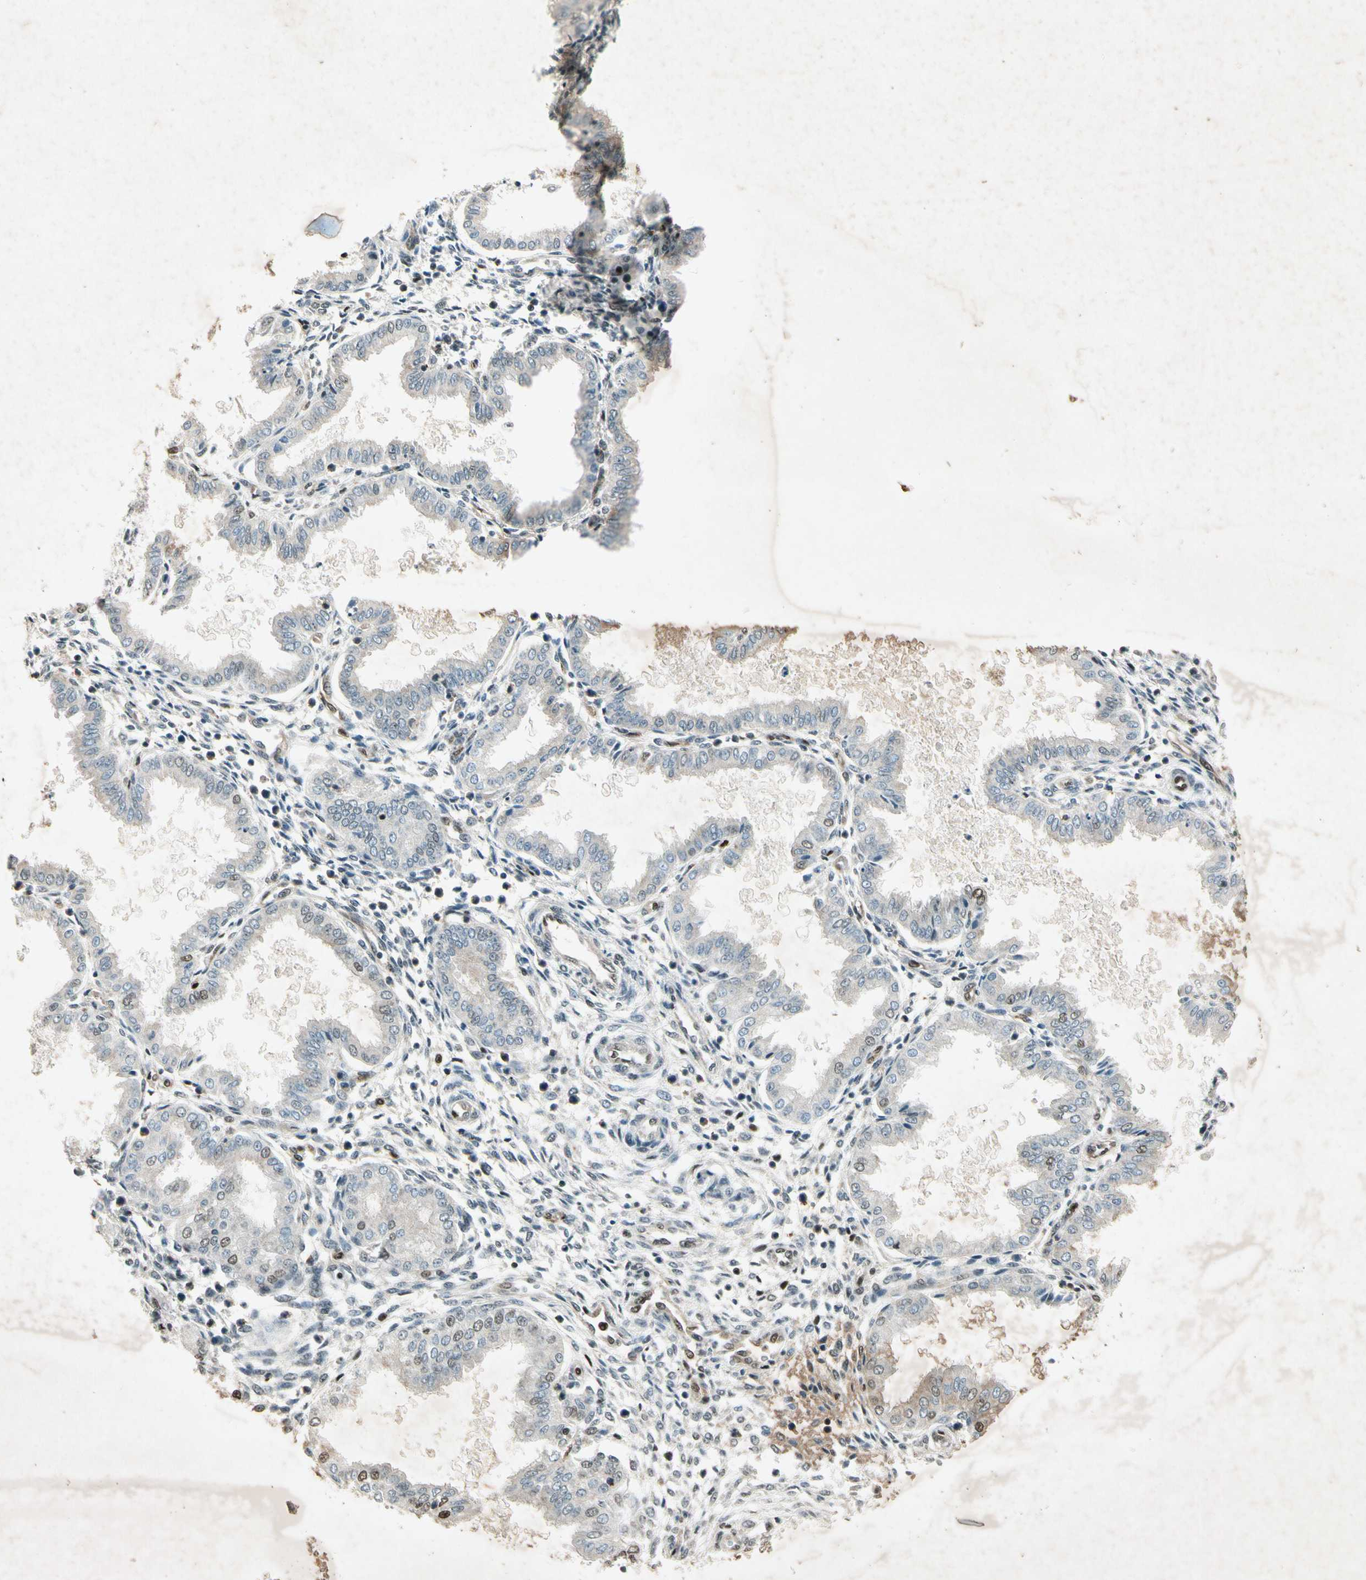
{"staining": {"intensity": "strong", "quantity": ">75%", "location": "nuclear"}, "tissue": "endometrium", "cell_type": "Cells in endometrial stroma", "image_type": "normal", "snomed": [{"axis": "morphology", "description": "Normal tissue, NOS"}, {"axis": "topography", "description": "Endometrium"}], "caption": "Immunohistochemical staining of benign endometrium exhibits >75% levels of strong nuclear protein positivity in approximately >75% of cells in endometrial stroma.", "gene": "RNF43", "patient": {"sex": "female", "age": 33}}